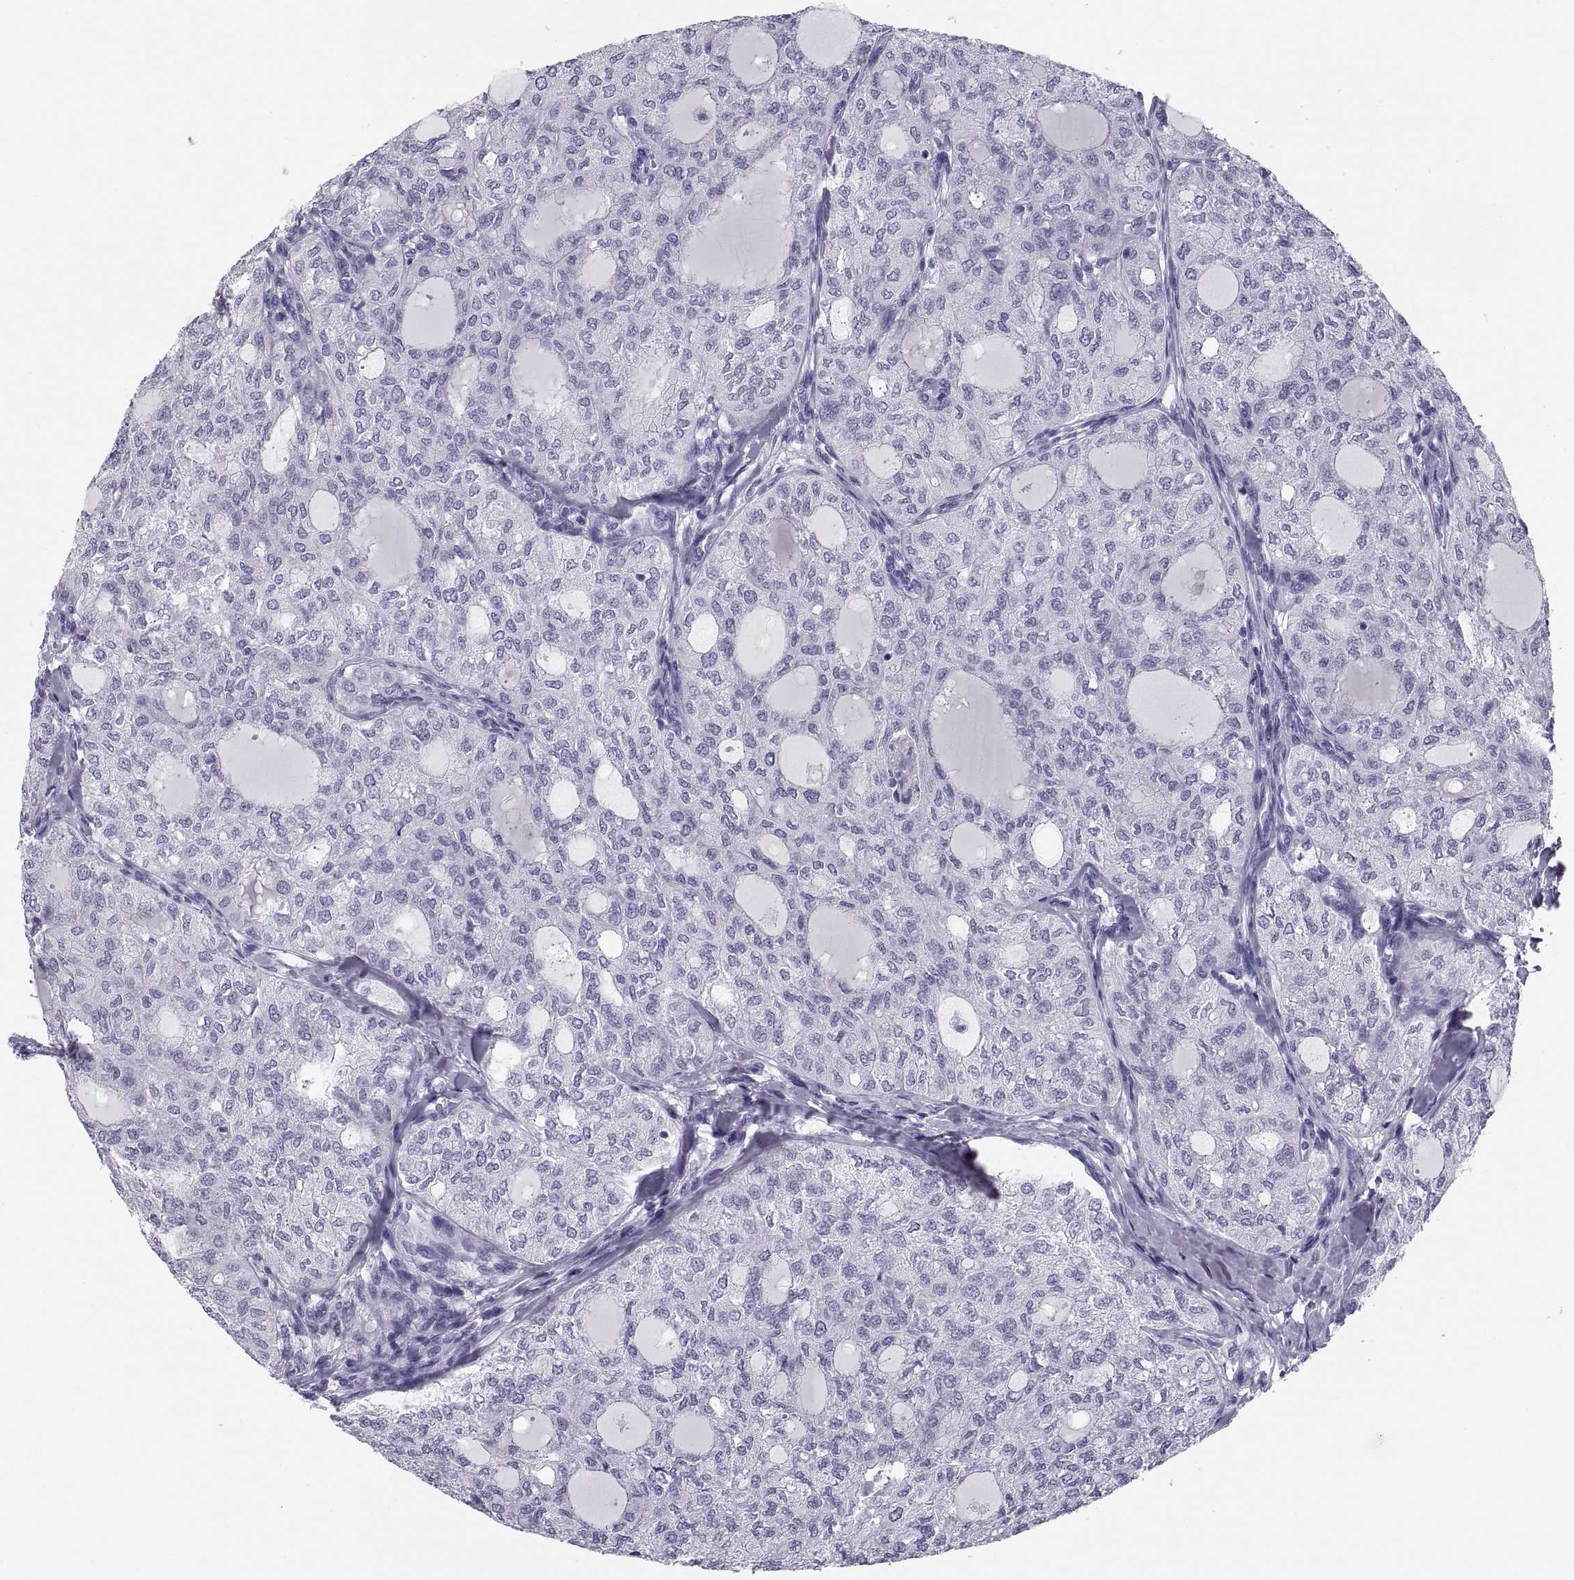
{"staining": {"intensity": "negative", "quantity": "none", "location": "none"}, "tissue": "thyroid cancer", "cell_type": "Tumor cells", "image_type": "cancer", "snomed": [{"axis": "morphology", "description": "Follicular adenoma carcinoma, NOS"}, {"axis": "topography", "description": "Thyroid gland"}], "caption": "Follicular adenoma carcinoma (thyroid) was stained to show a protein in brown. There is no significant staining in tumor cells.", "gene": "PAX2", "patient": {"sex": "male", "age": 75}}